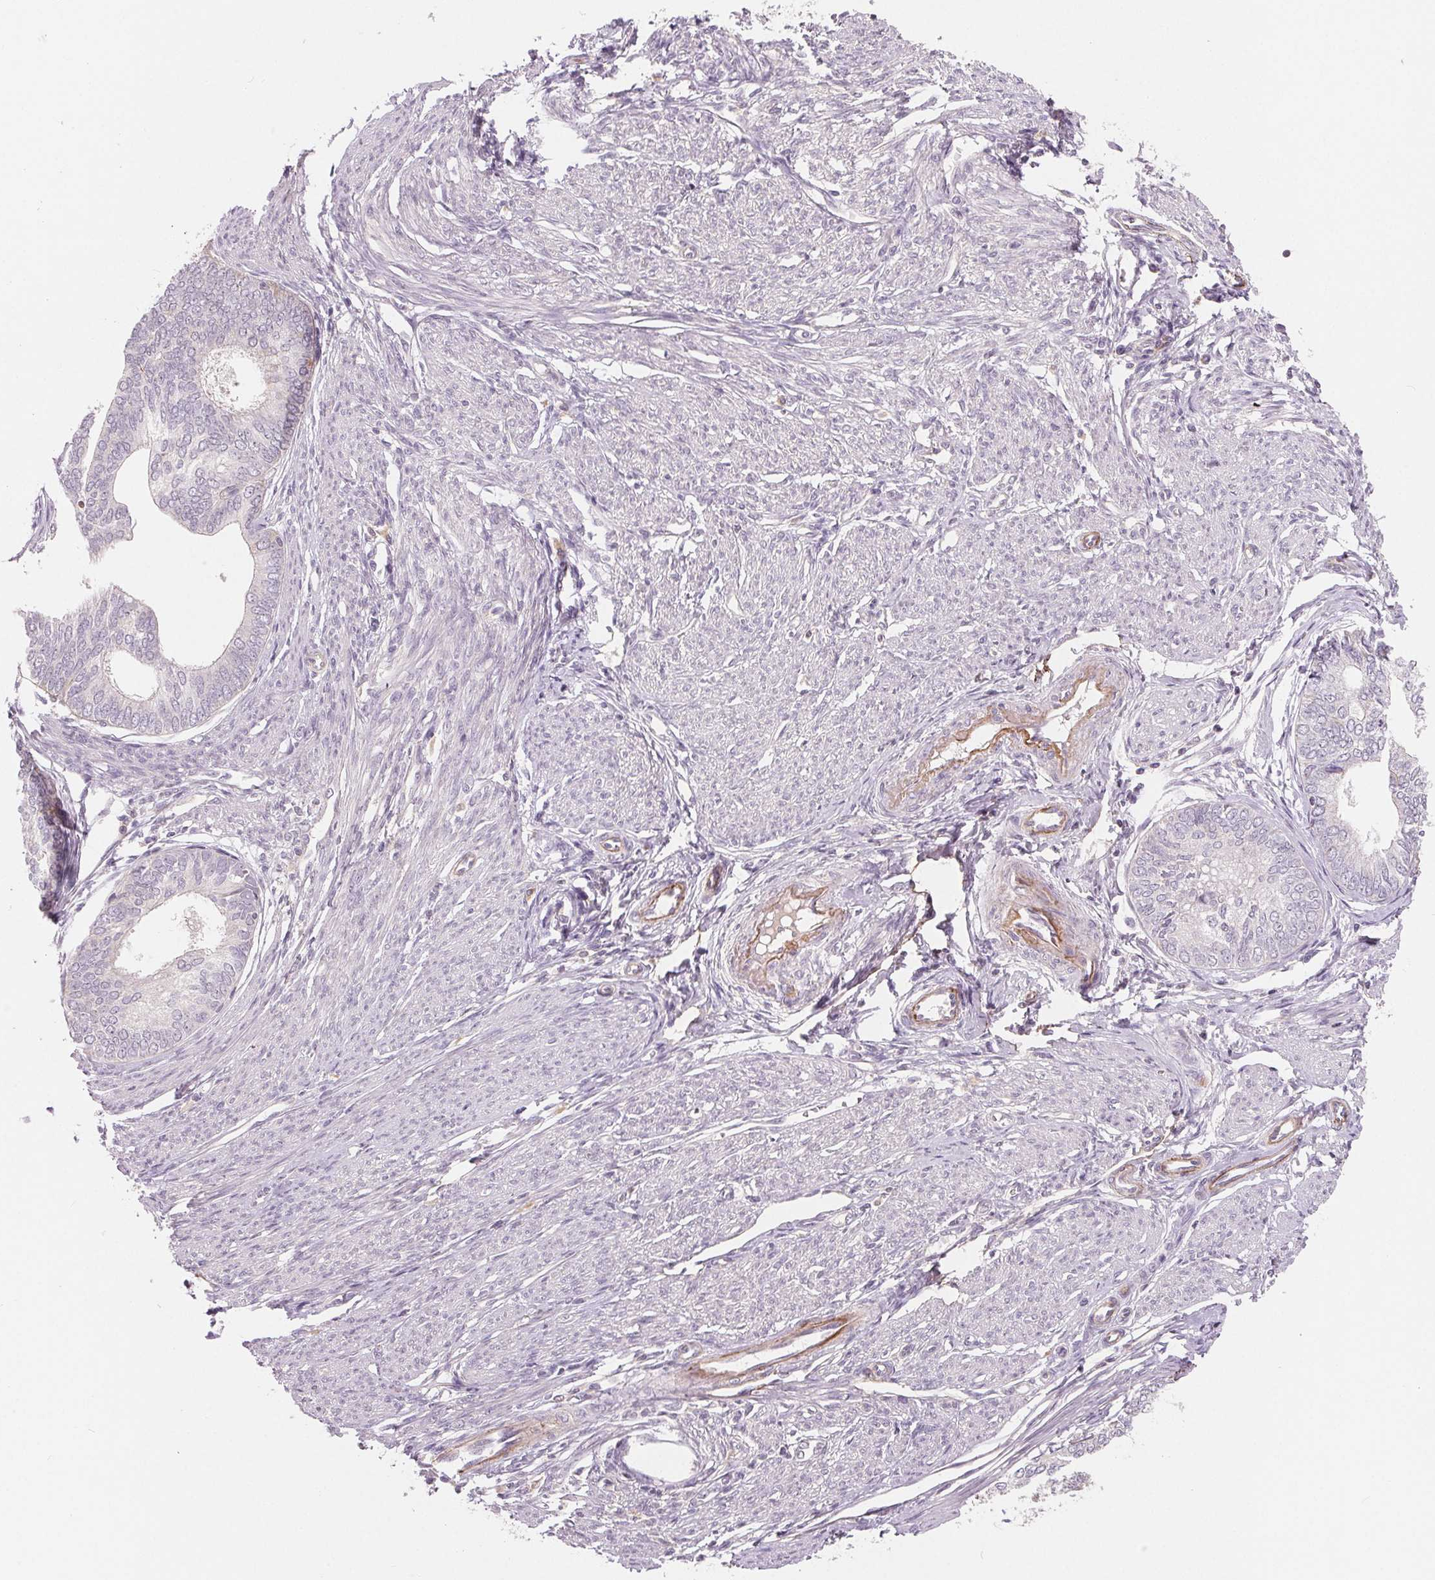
{"staining": {"intensity": "negative", "quantity": "none", "location": "none"}, "tissue": "endometrial cancer", "cell_type": "Tumor cells", "image_type": "cancer", "snomed": [{"axis": "morphology", "description": "Adenocarcinoma, NOS"}, {"axis": "topography", "description": "Endometrium"}], "caption": "Tumor cells are negative for protein expression in human endometrial cancer (adenocarcinoma).", "gene": "AQP8", "patient": {"sex": "female", "age": 75}}